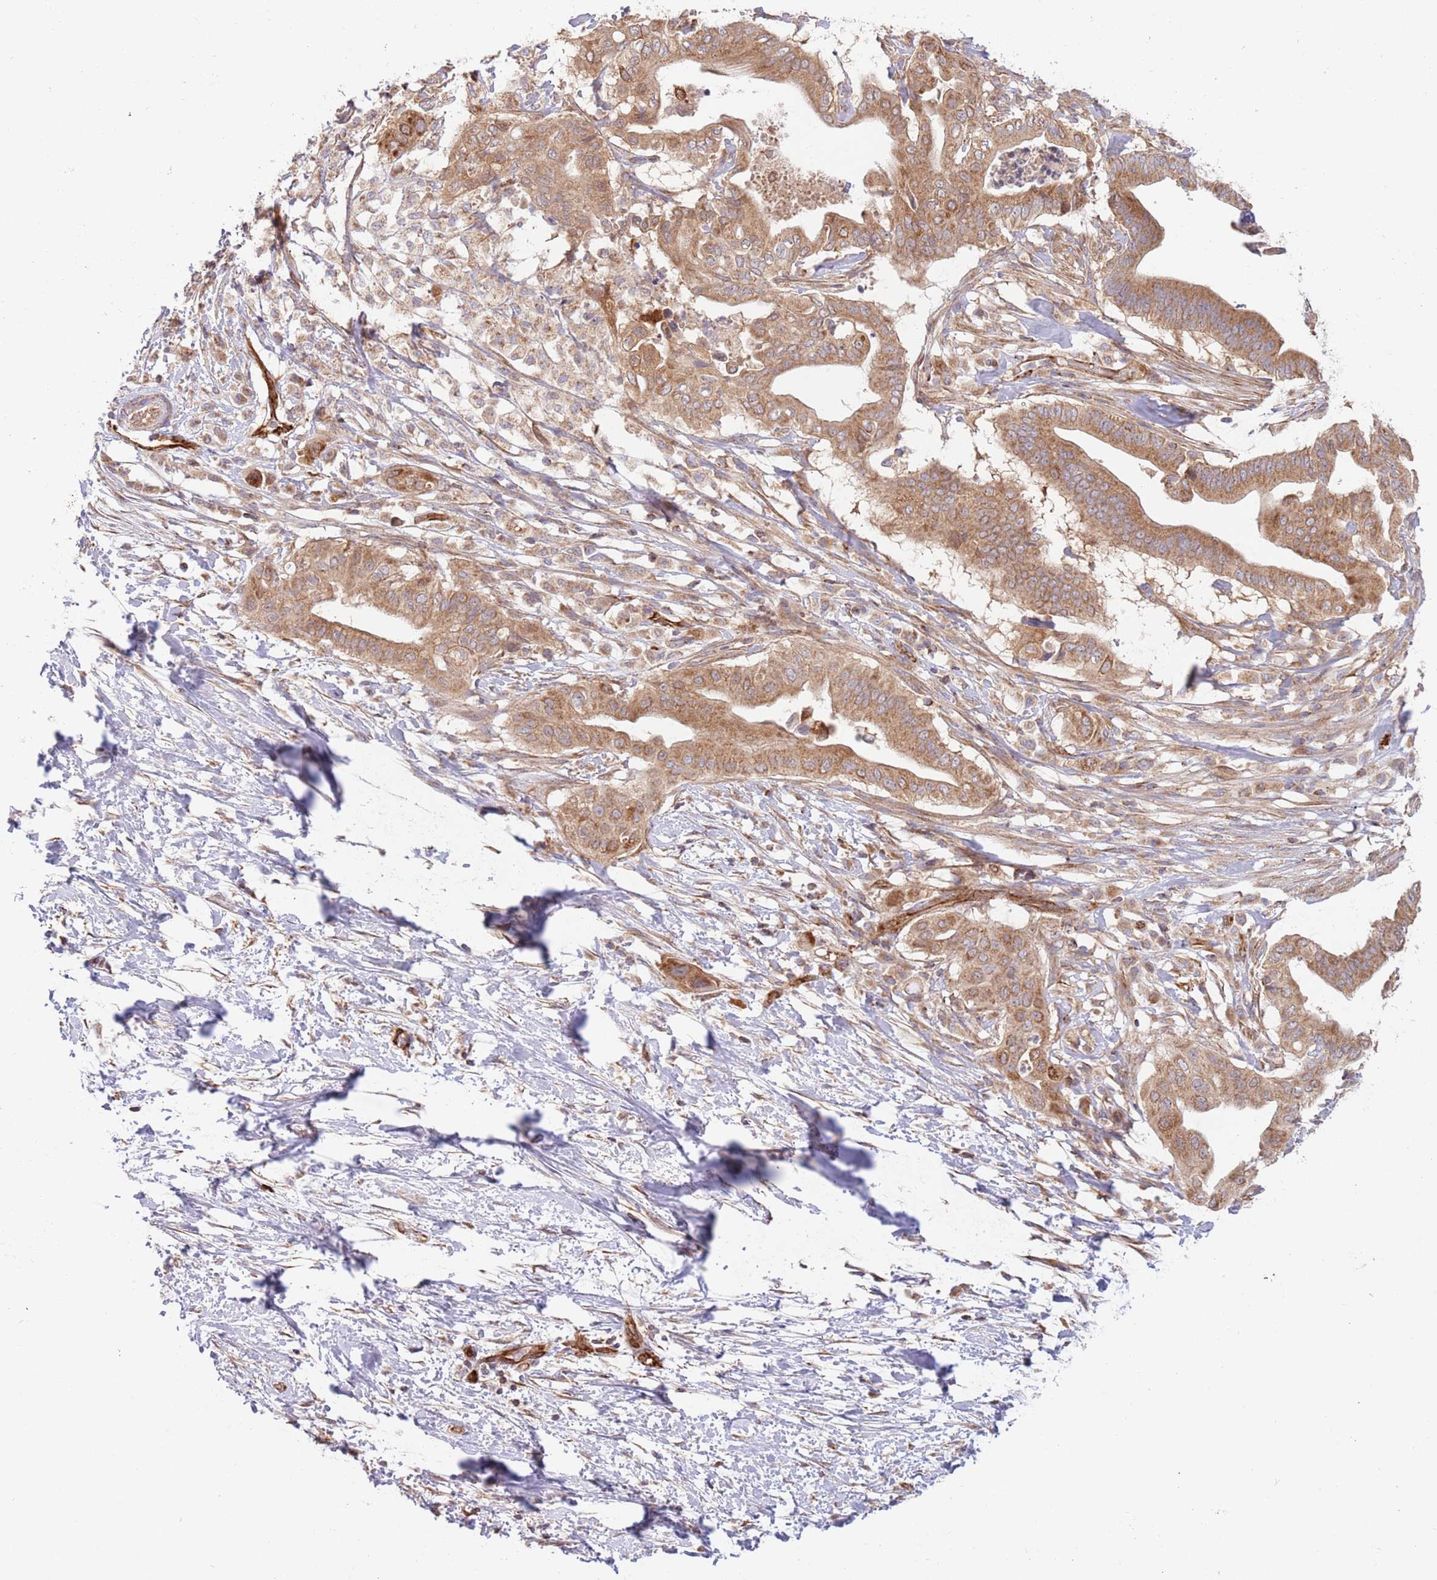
{"staining": {"intensity": "moderate", "quantity": ">75%", "location": "cytoplasmic/membranous"}, "tissue": "pancreatic cancer", "cell_type": "Tumor cells", "image_type": "cancer", "snomed": [{"axis": "morphology", "description": "Adenocarcinoma, NOS"}, {"axis": "topography", "description": "Pancreas"}], "caption": "Tumor cells demonstrate medium levels of moderate cytoplasmic/membranous expression in about >75% of cells in adenocarcinoma (pancreatic).", "gene": "GUK1", "patient": {"sex": "male", "age": 68}}